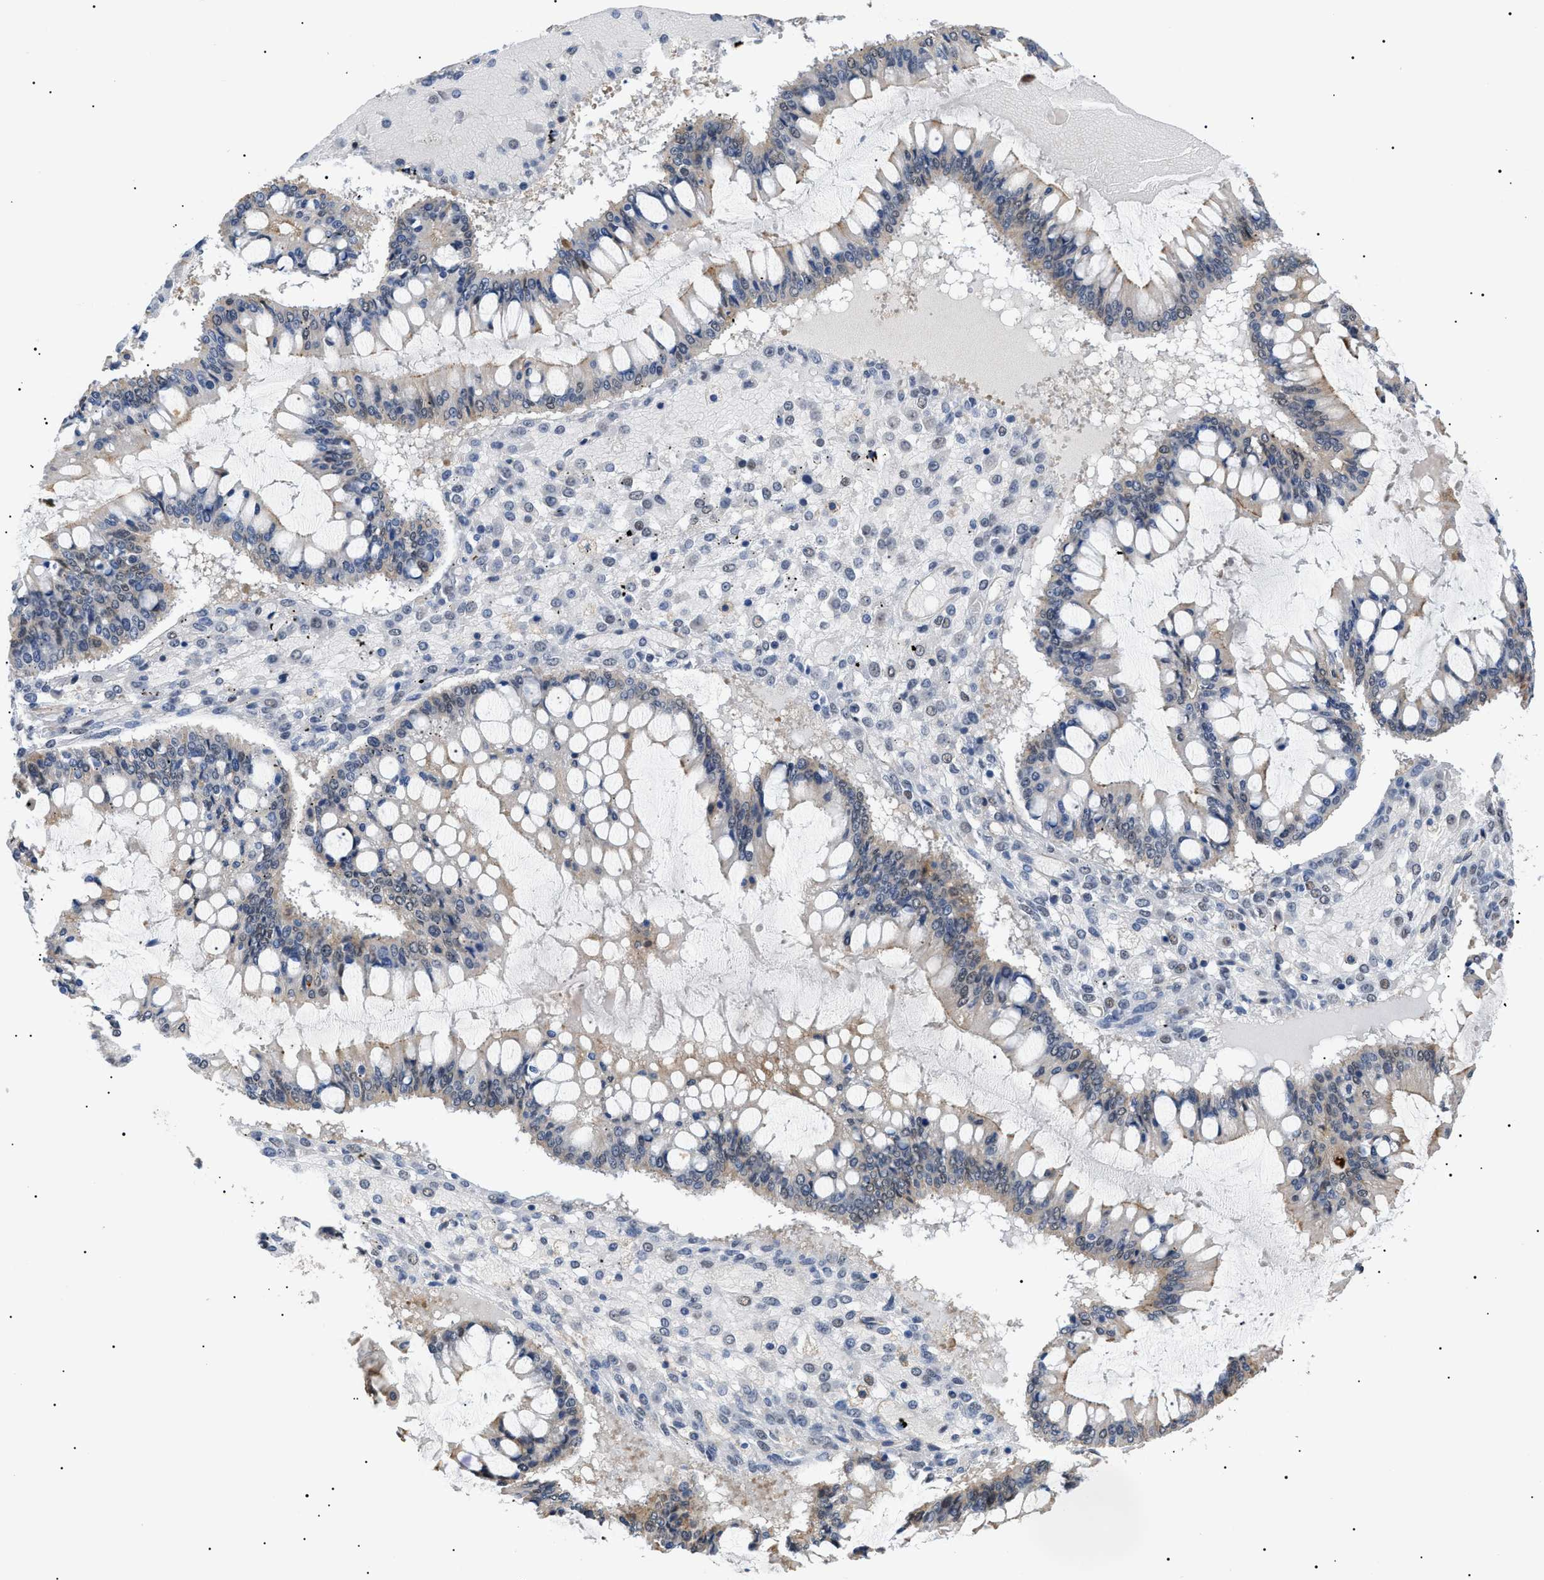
{"staining": {"intensity": "weak", "quantity": "<25%", "location": "cytoplasmic/membranous"}, "tissue": "ovarian cancer", "cell_type": "Tumor cells", "image_type": "cancer", "snomed": [{"axis": "morphology", "description": "Cystadenocarcinoma, mucinous, NOS"}, {"axis": "topography", "description": "Ovary"}], "caption": "This is an IHC photomicrograph of human mucinous cystadenocarcinoma (ovarian). There is no expression in tumor cells.", "gene": "CRCP", "patient": {"sex": "female", "age": 73}}